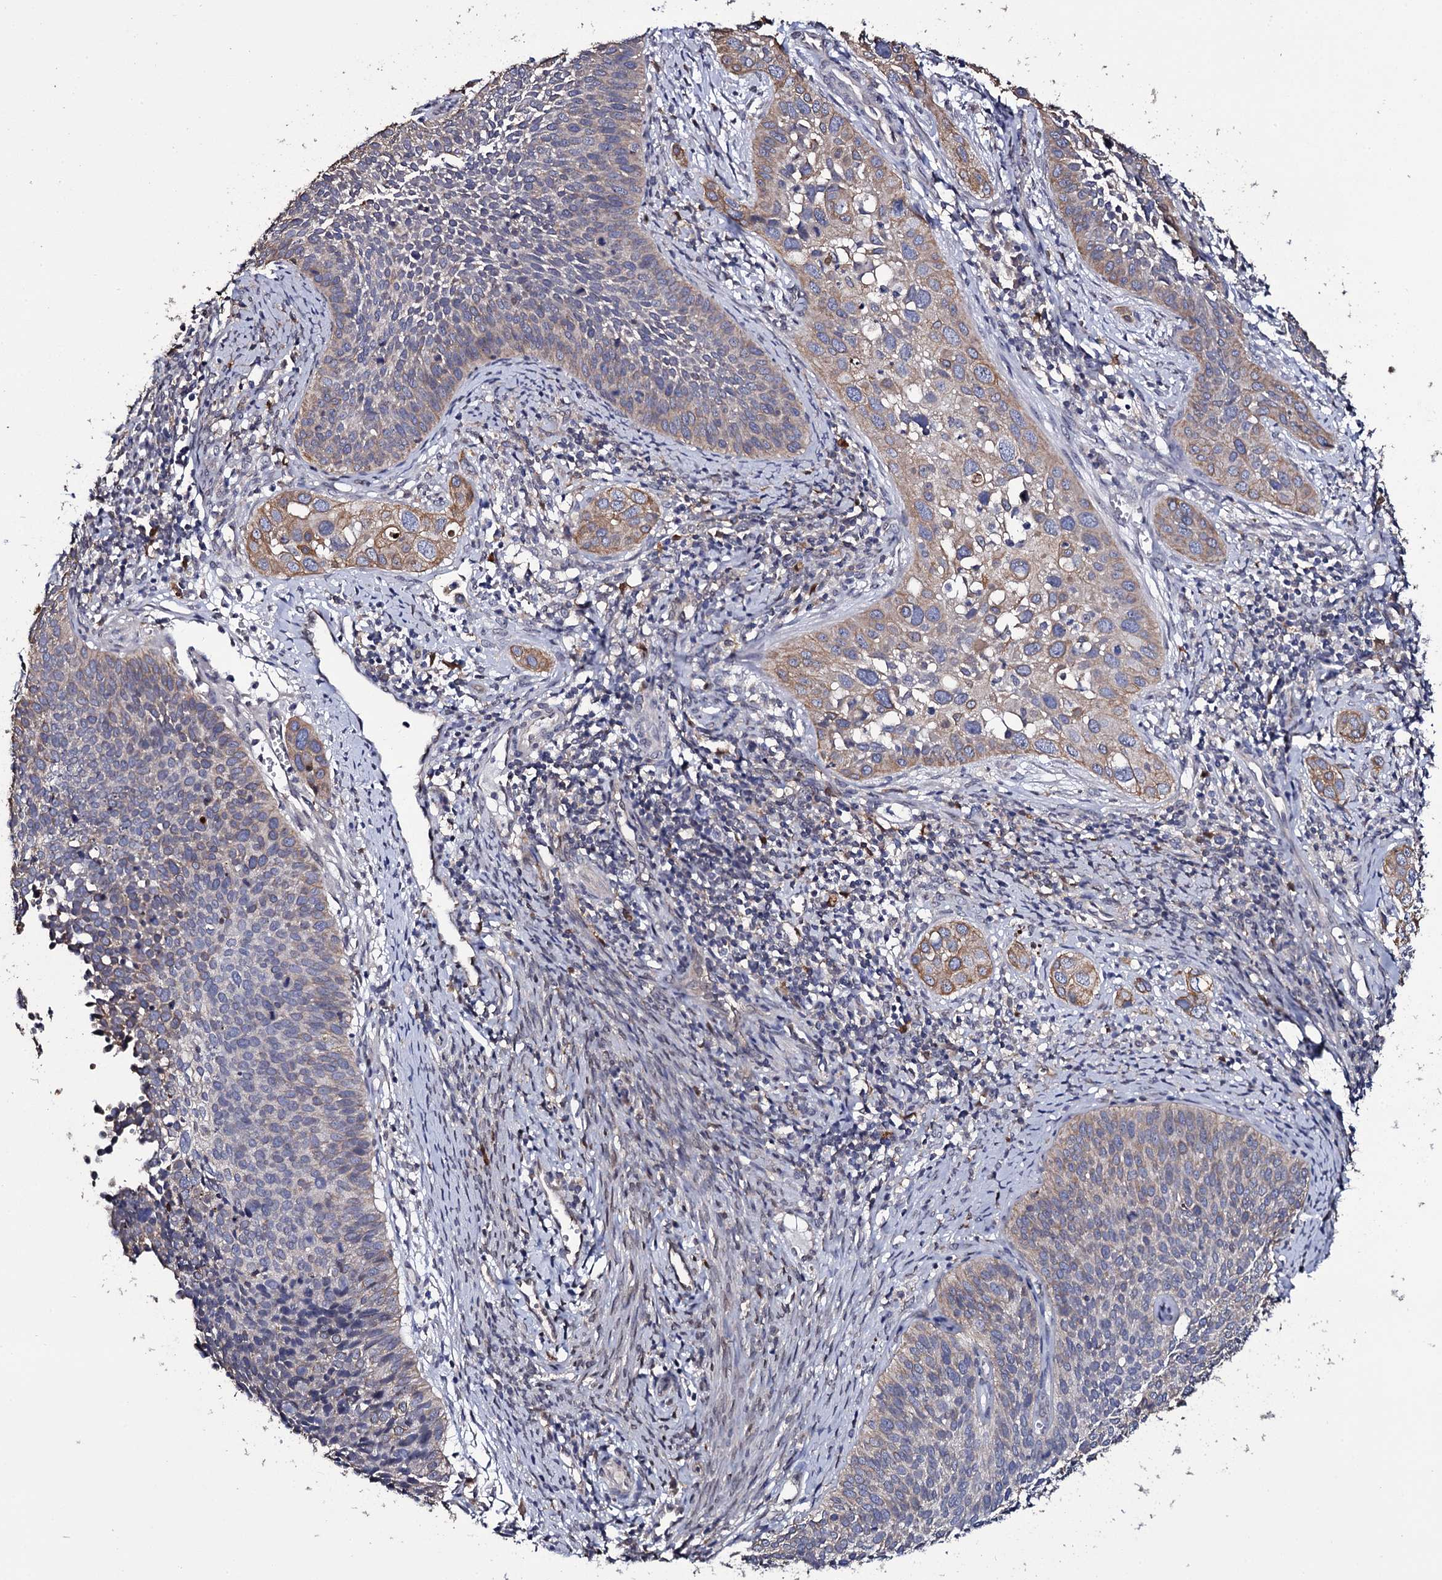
{"staining": {"intensity": "moderate", "quantity": "<25%", "location": "cytoplasmic/membranous"}, "tissue": "cervical cancer", "cell_type": "Tumor cells", "image_type": "cancer", "snomed": [{"axis": "morphology", "description": "Squamous cell carcinoma, NOS"}, {"axis": "topography", "description": "Cervix"}], "caption": "About <25% of tumor cells in cervical cancer reveal moderate cytoplasmic/membranous protein expression as visualized by brown immunohistochemical staining.", "gene": "CRYL1", "patient": {"sex": "female", "age": 34}}